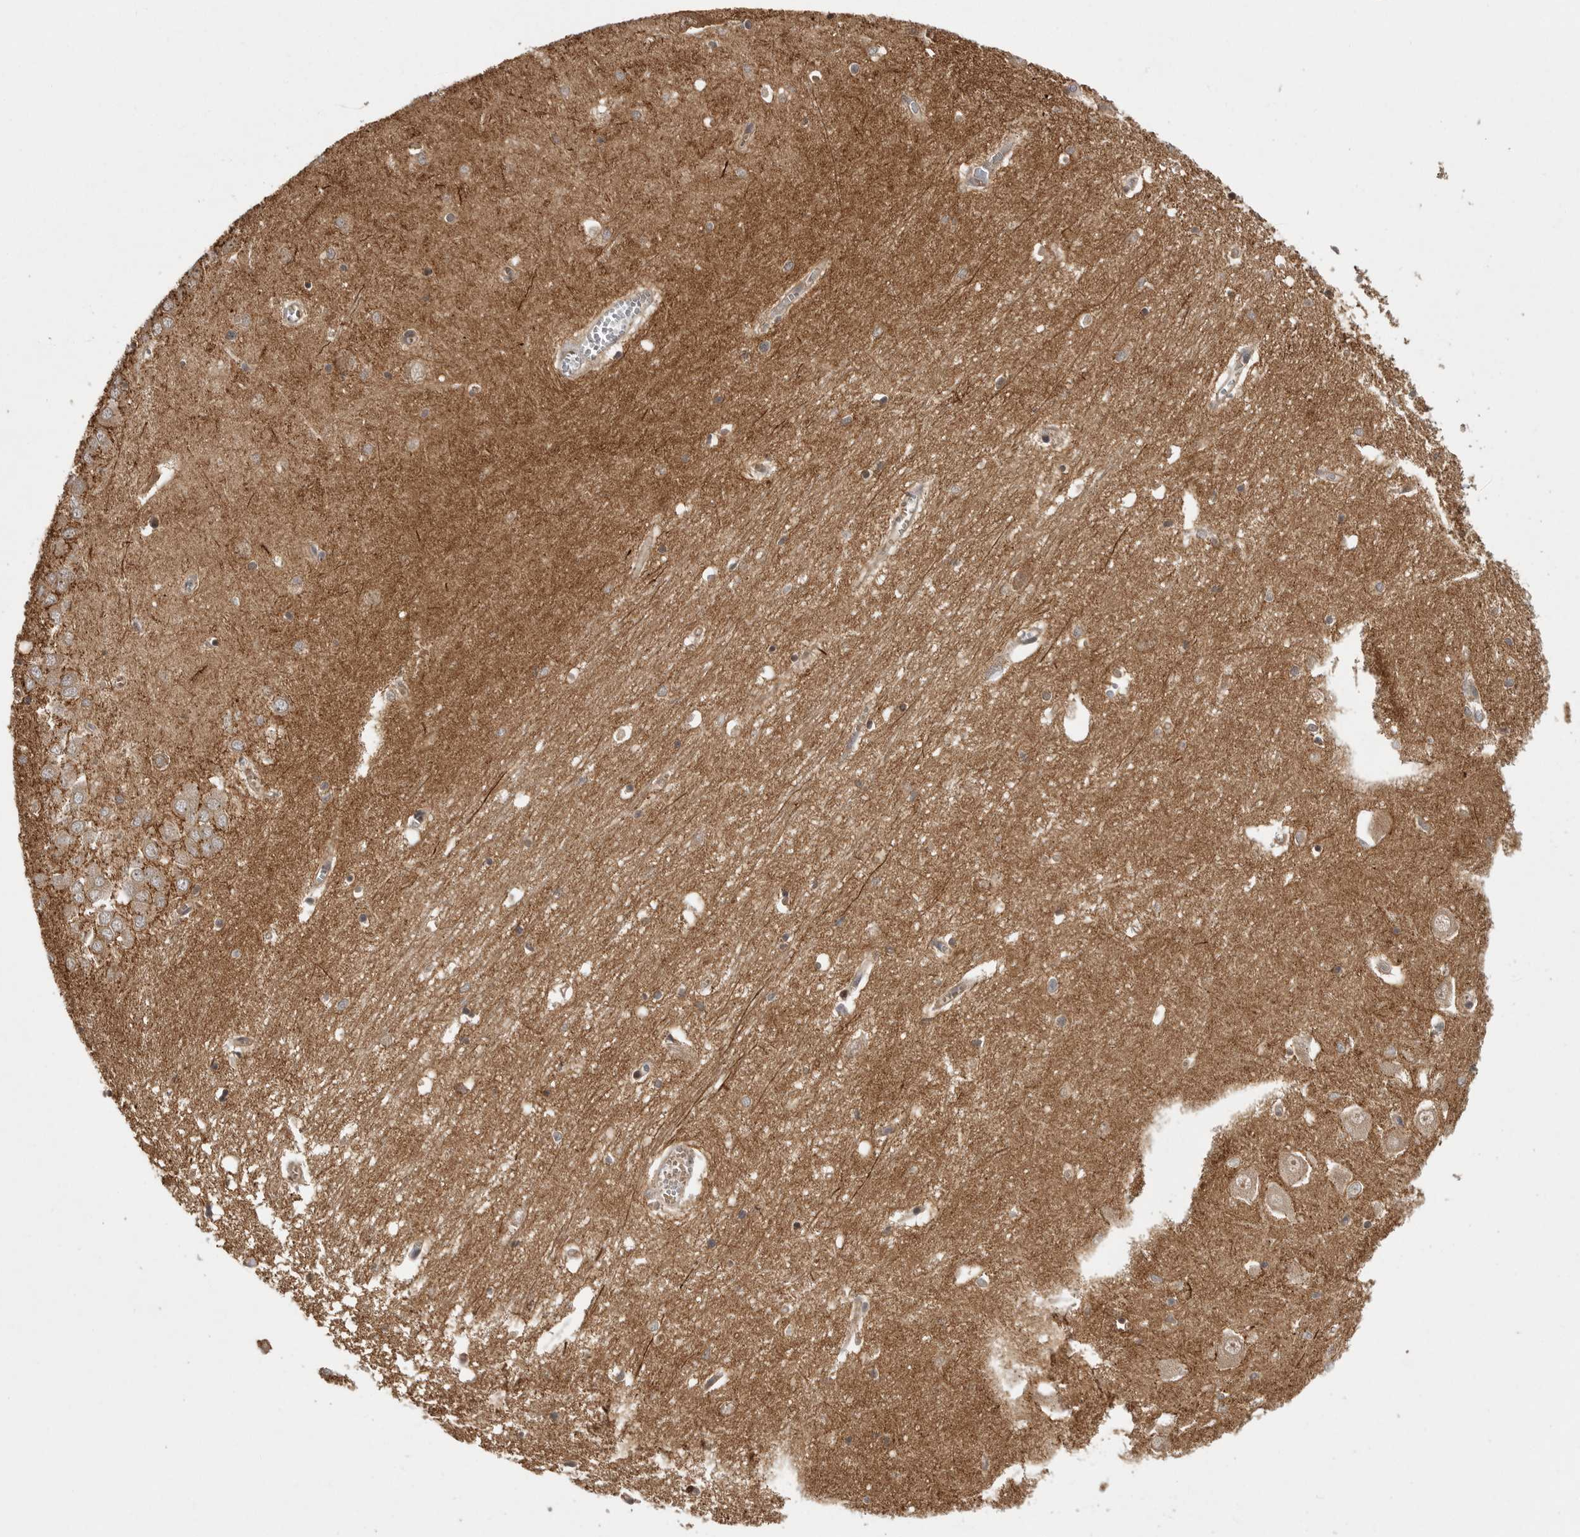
{"staining": {"intensity": "negative", "quantity": "none", "location": "none"}, "tissue": "hippocampus", "cell_type": "Glial cells", "image_type": "normal", "snomed": [{"axis": "morphology", "description": "Normal tissue, NOS"}, {"axis": "topography", "description": "Hippocampus"}], "caption": "Immunohistochemical staining of normal hippocampus exhibits no significant staining in glial cells. (IHC, brightfield microscopy, high magnification).", "gene": "OXR1", "patient": {"sex": "male", "age": 70}}